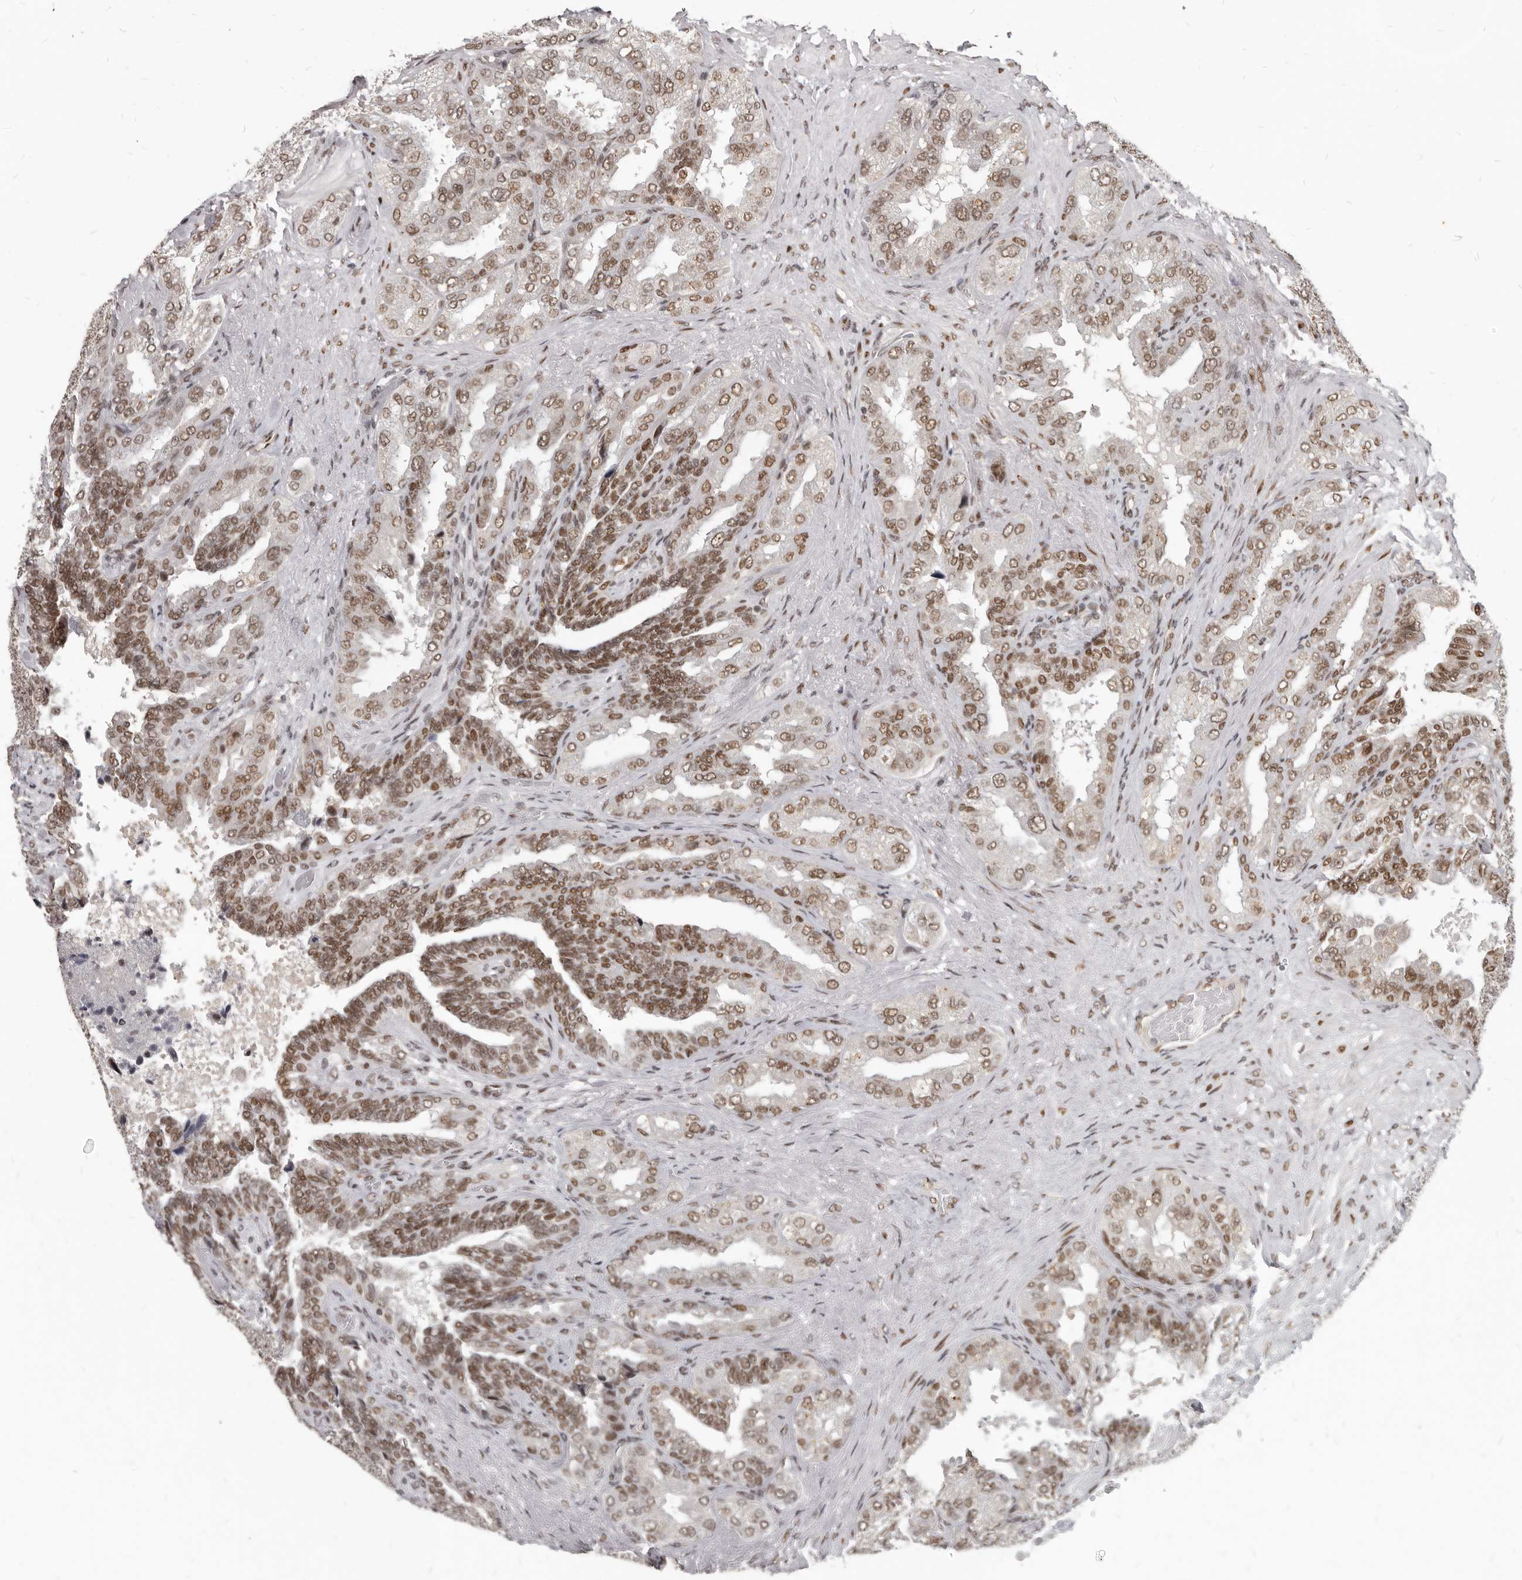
{"staining": {"intensity": "moderate", "quantity": ">75%", "location": "nuclear"}, "tissue": "seminal vesicle", "cell_type": "Glandular cells", "image_type": "normal", "snomed": [{"axis": "morphology", "description": "Normal tissue, NOS"}, {"axis": "topography", "description": "Seminal veicle"}, {"axis": "topography", "description": "Peripheral nerve tissue"}], "caption": "Immunohistochemical staining of benign seminal vesicle shows >75% levels of moderate nuclear protein staining in about >75% of glandular cells. Immunohistochemistry stains the protein of interest in brown and the nuclei are stained blue.", "gene": "ATF5", "patient": {"sex": "male", "age": 63}}